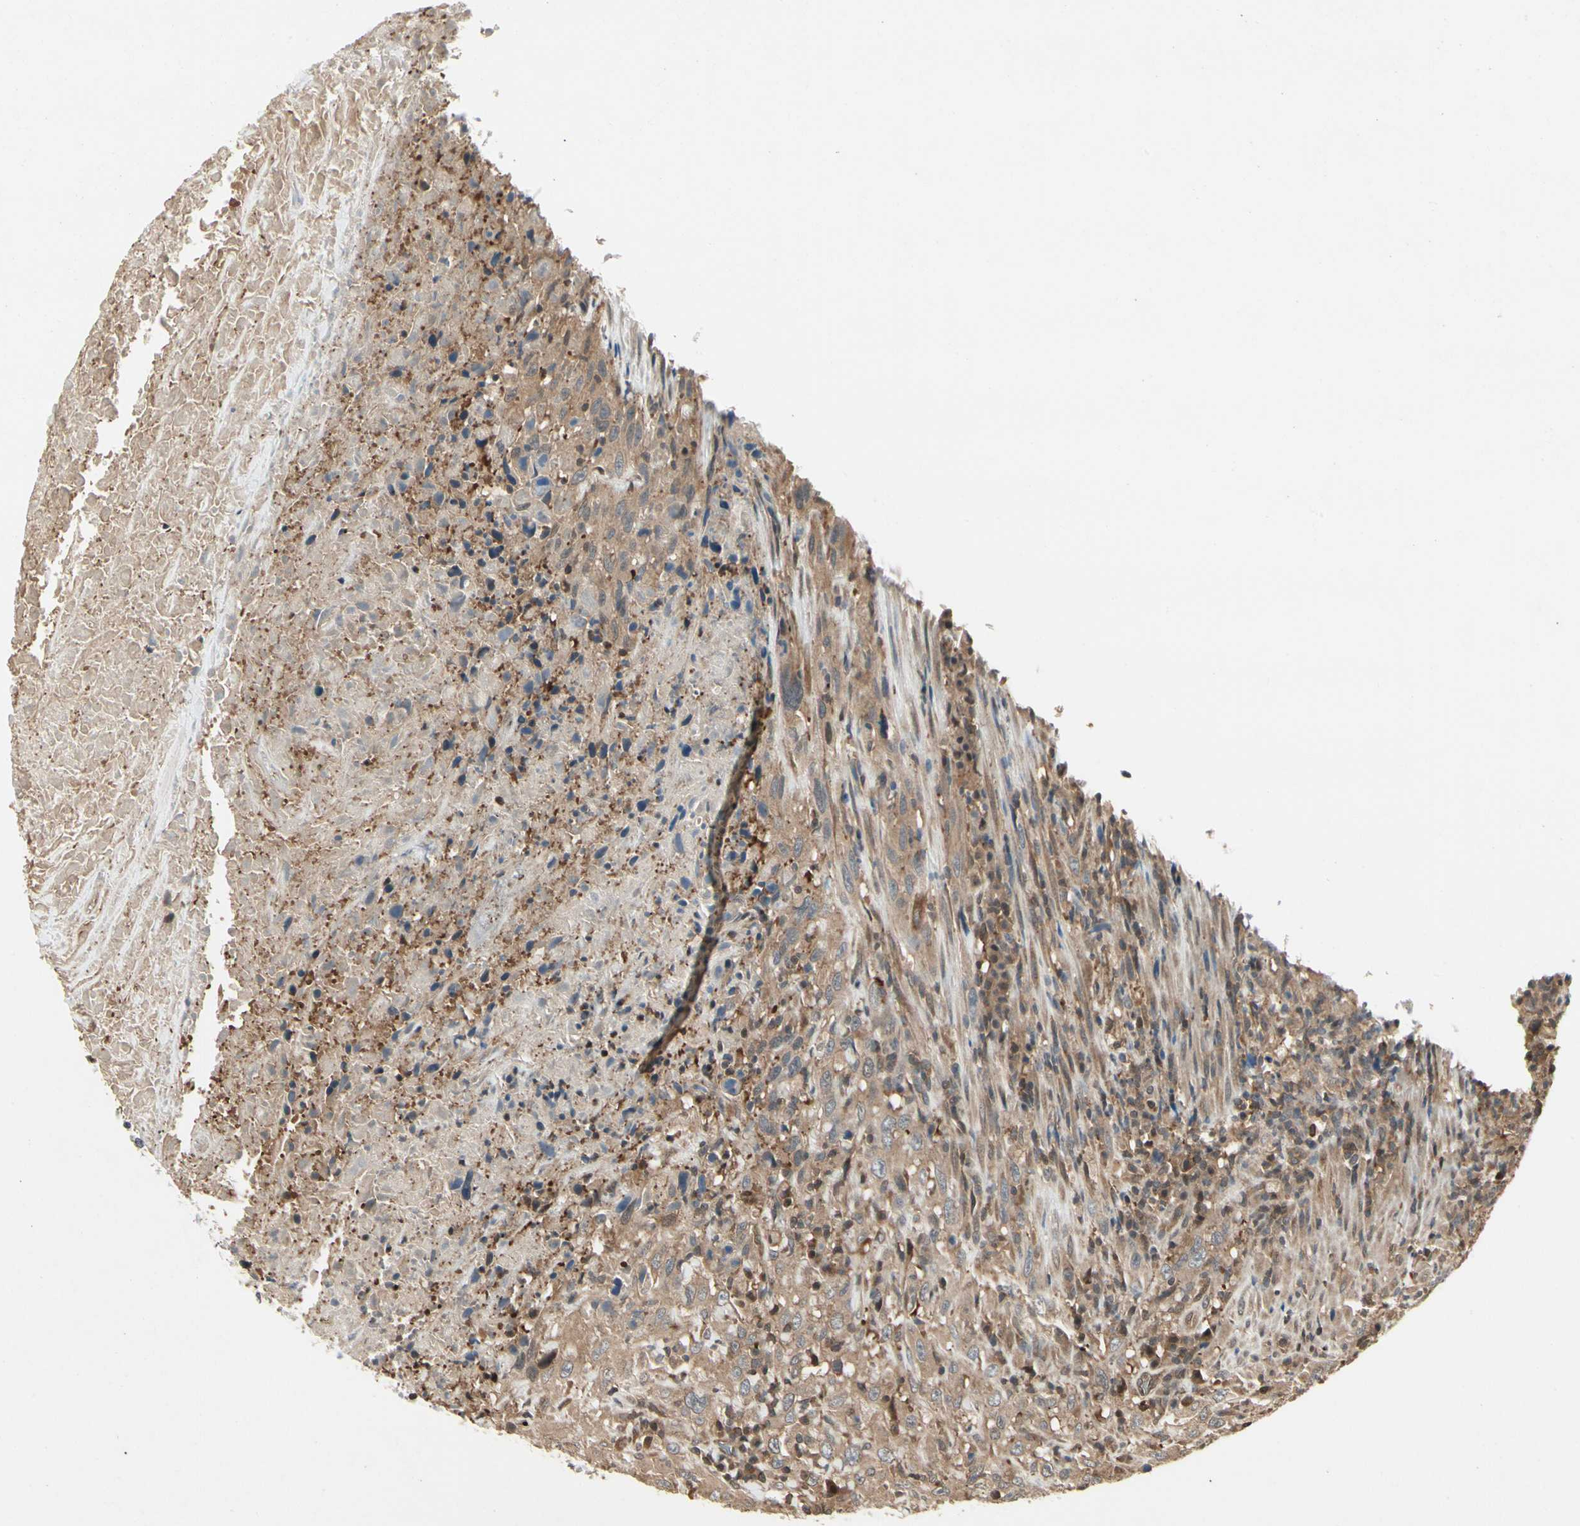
{"staining": {"intensity": "moderate", "quantity": ">75%", "location": "cytoplasmic/membranous"}, "tissue": "urothelial cancer", "cell_type": "Tumor cells", "image_type": "cancer", "snomed": [{"axis": "morphology", "description": "Urothelial carcinoma, High grade"}, {"axis": "topography", "description": "Urinary bladder"}], "caption": "A histopathology image of high-grade urothelial carcinoma stained for a protein shows moderate cytoplasmic/membranous brown staining in tumor cells.", "gene": "YWHAQ", "patient": {"sex": "male", "age": 61}}